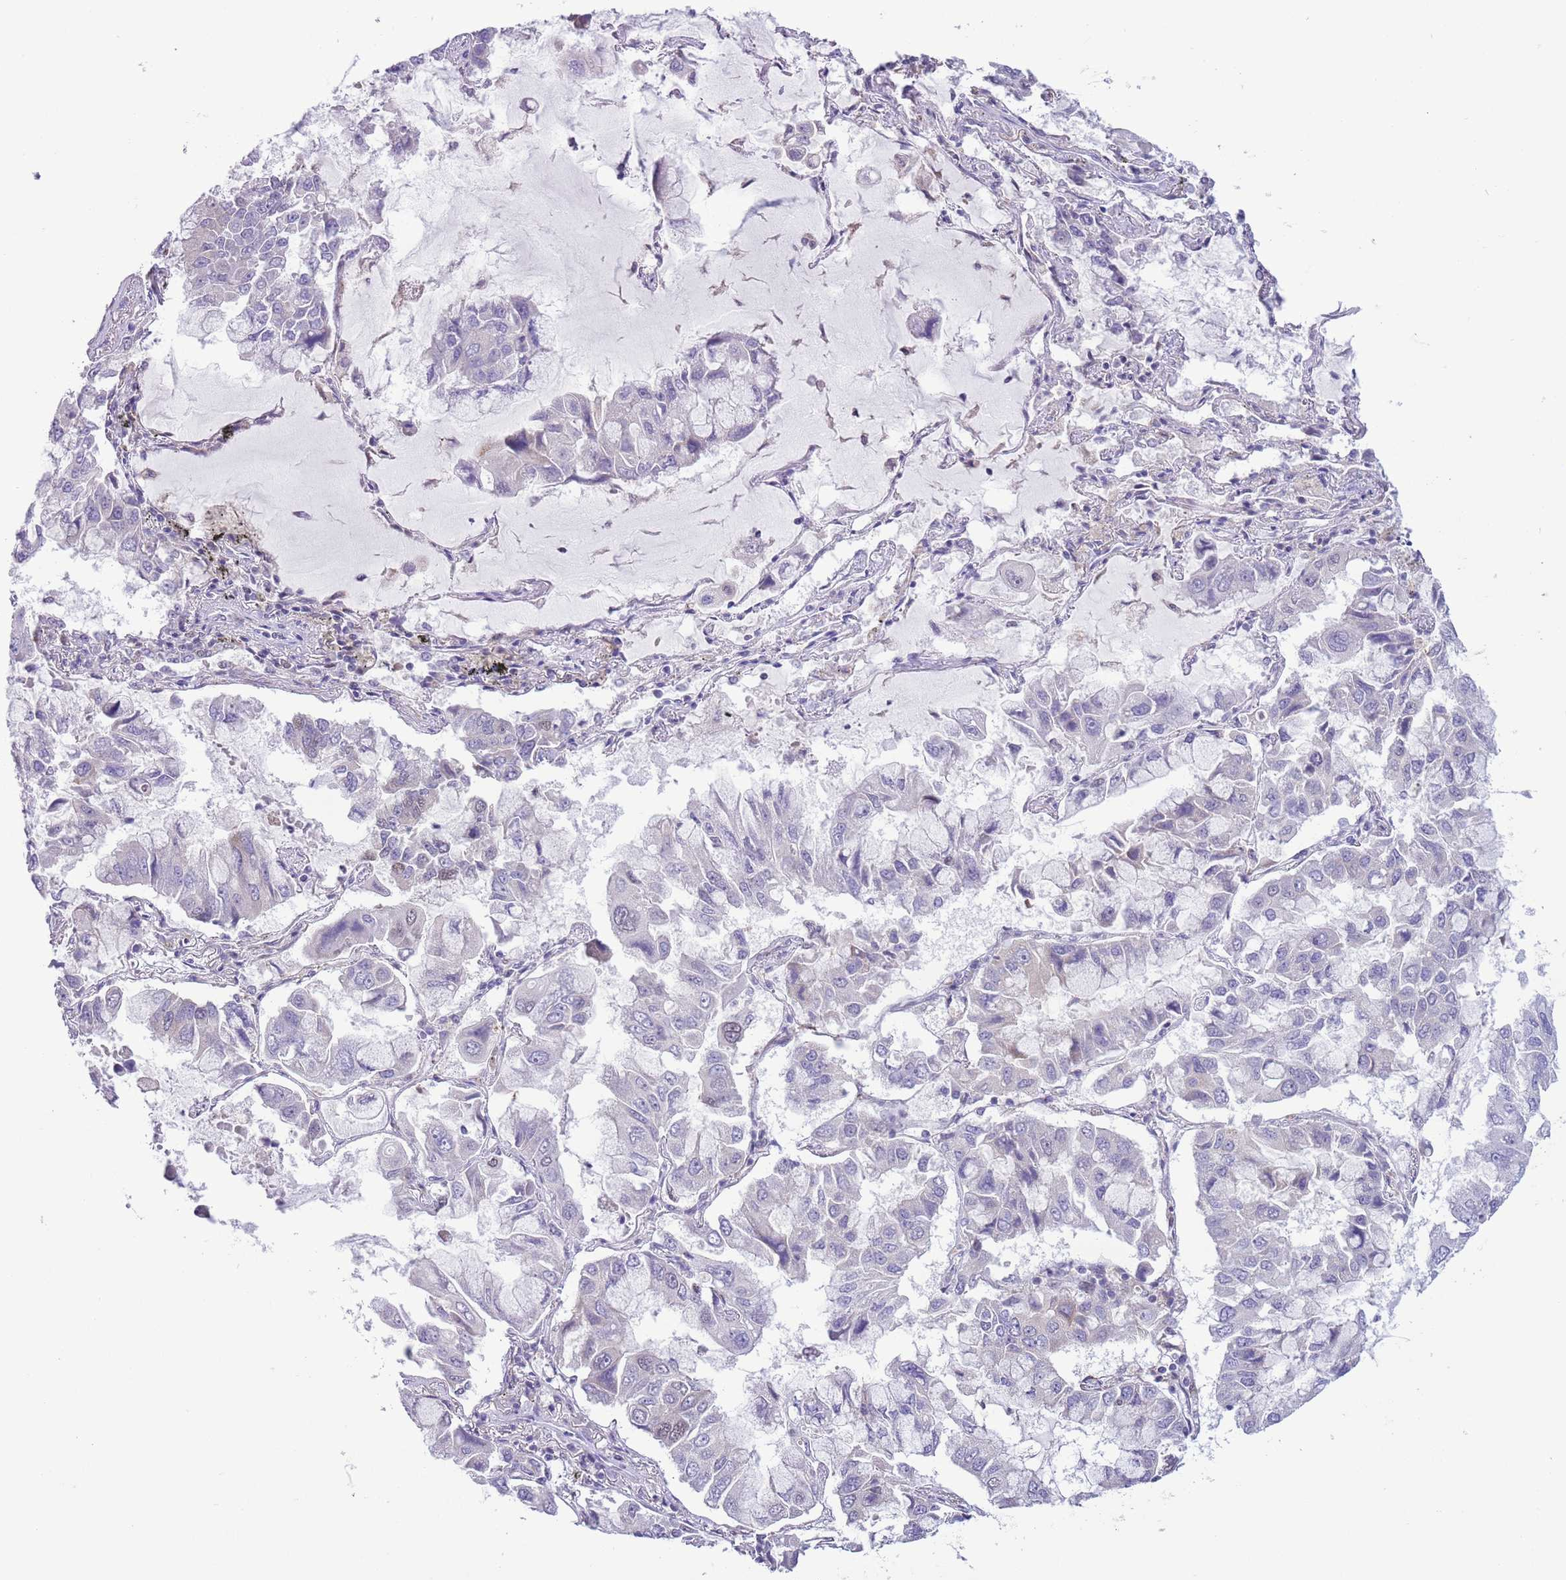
{"staining": {"intensity": "negative", "quantity": "none", "location": "none"}, "tissue": "lung cancer", "cell_type": "Tumor cells", "image_type": "cancer", "snomed": [{"axis": "morphology", "description": "Adenocarcinoma, NOS"}, {"axis": "topography", "description": "Lung"}], "caption": "DAB immunohistochemical staining of lung adenocarcinoma displays no significant positivity in tumor cells.", "gene": "ZNF576", "patient": {"sex": "male", "age": 64}}